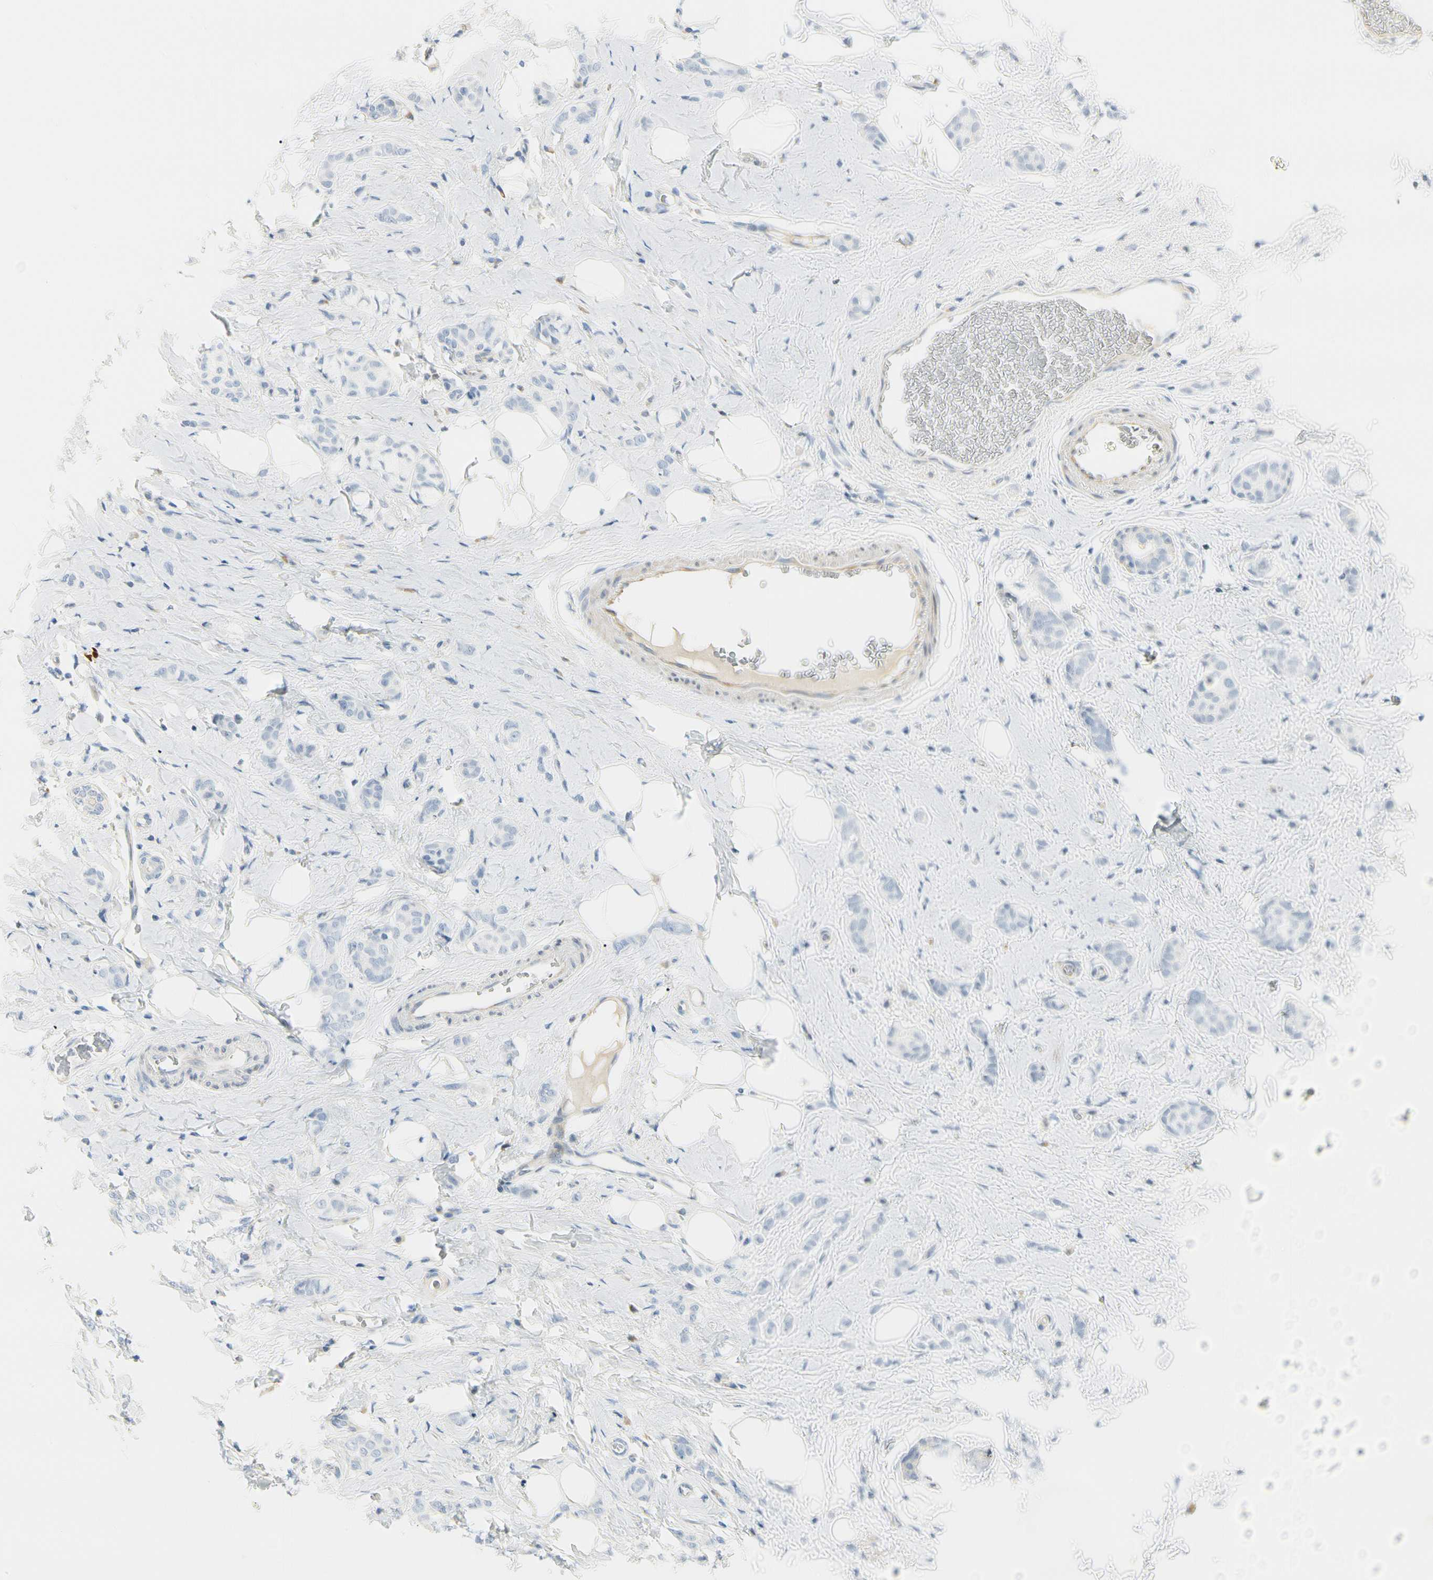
{"staining": {"intensity": "negative", "quantity": "none", "location": "none"}, "tissue": "breast cancer", "cell_type": "Tumor cells", "image_type": "cancer", "snomed": [{"axis": "morphology", "description": "Lobular carcinoma"}, {"axis": "topography", "description": "Breast"}], "caption": "This is an immunohistochemistry (IHC) micrograph of lobular carcinoma (breast). There is no expression in tumor cells.", "gene": "TNFSF11", "patient": {"sex": "female", "age": 60}}